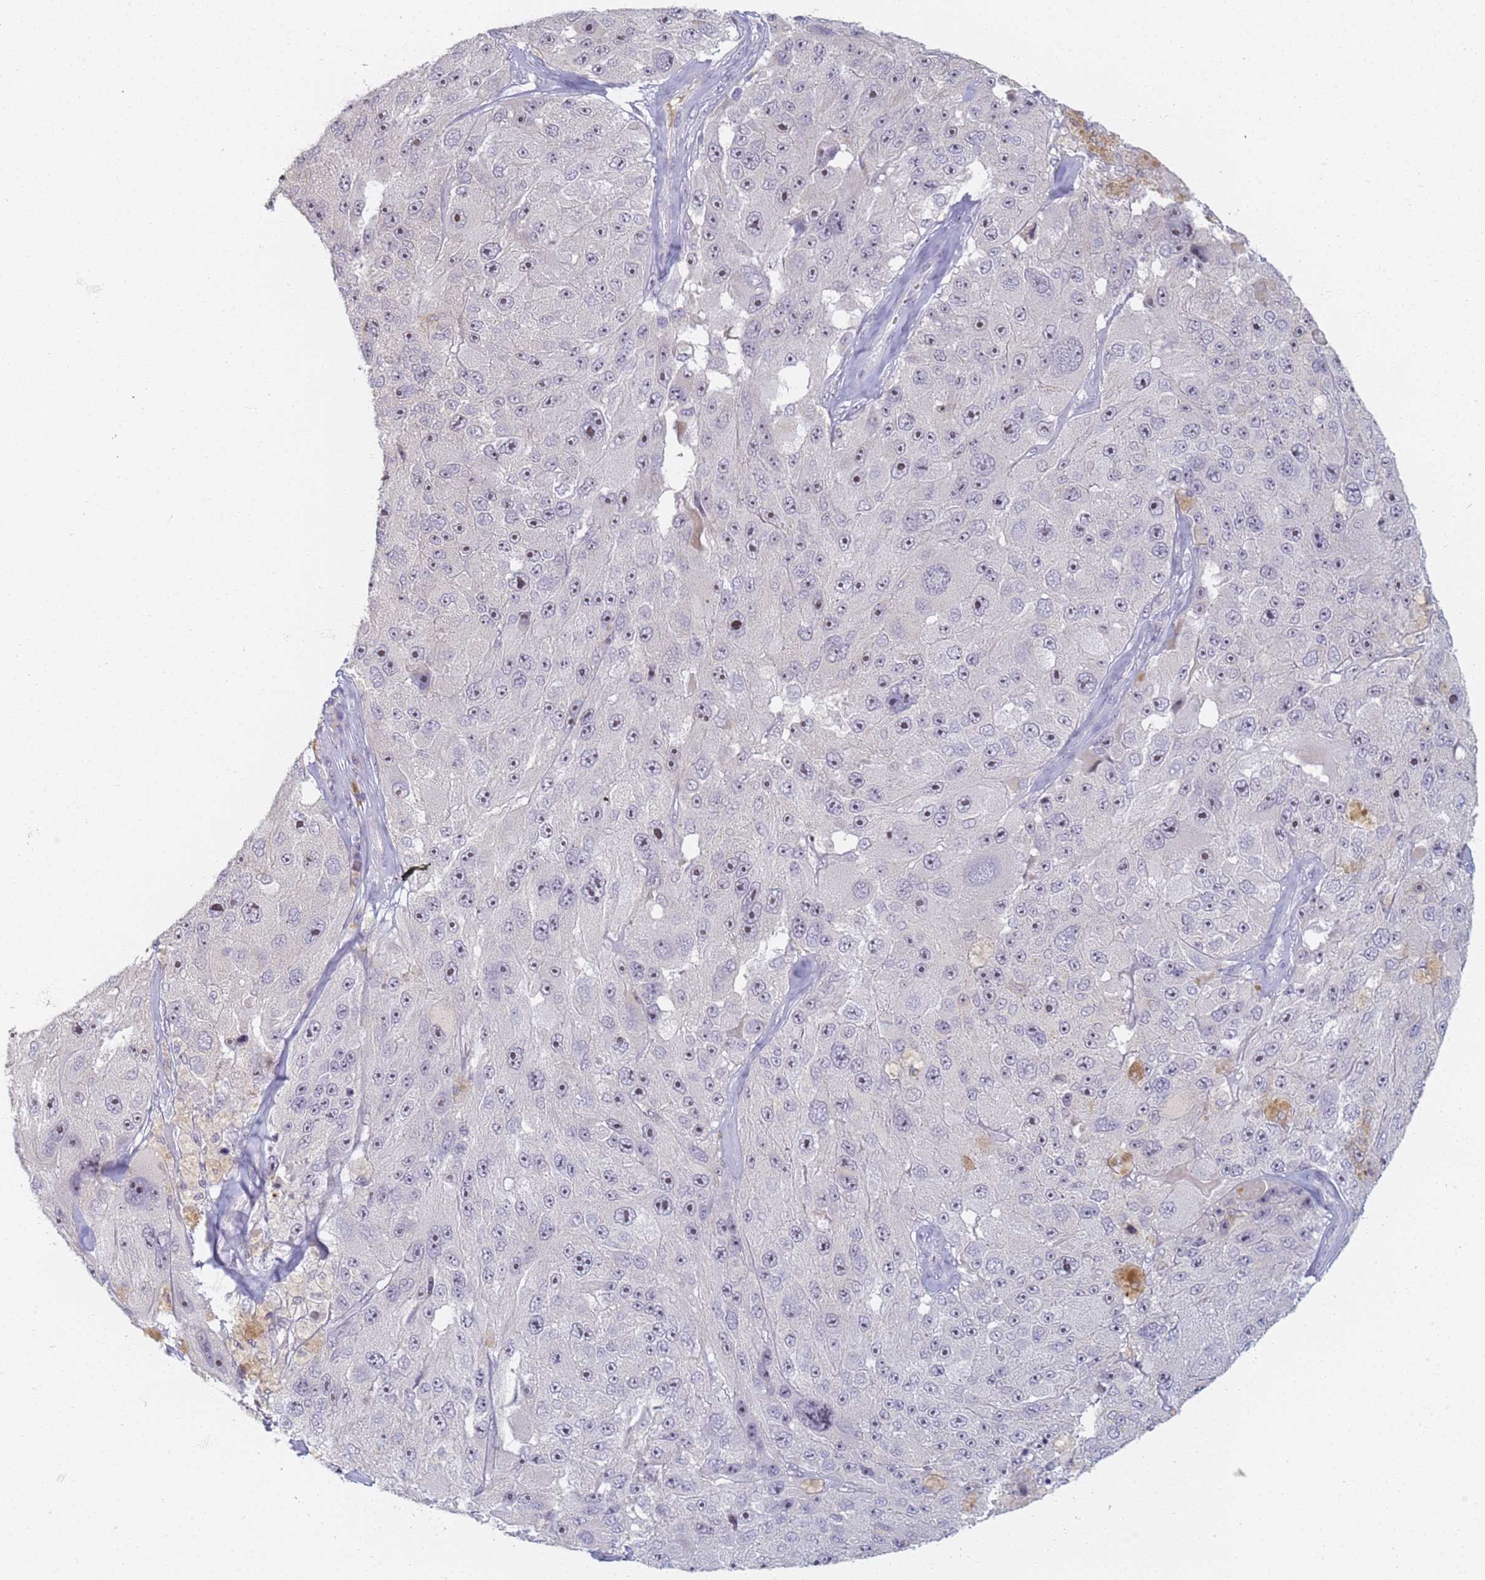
{"staining": {"intensity": "weak", "quantity": "<25%", "location": "nuclear"}, "tissue": "melanoma", "cell_type": "Tumor cells", "image_type": "cancer", "snomed": [{"axis": "morphology", "description": "Malignant melanoma, Metastatic site"}, {"axis": "topography", "description": "Lymph node"}], "caption": "There is no significant expression in tumor cells of melanoma.", "gene": "SLC38A9", "patient": {"sex": "male", "age": 62}}